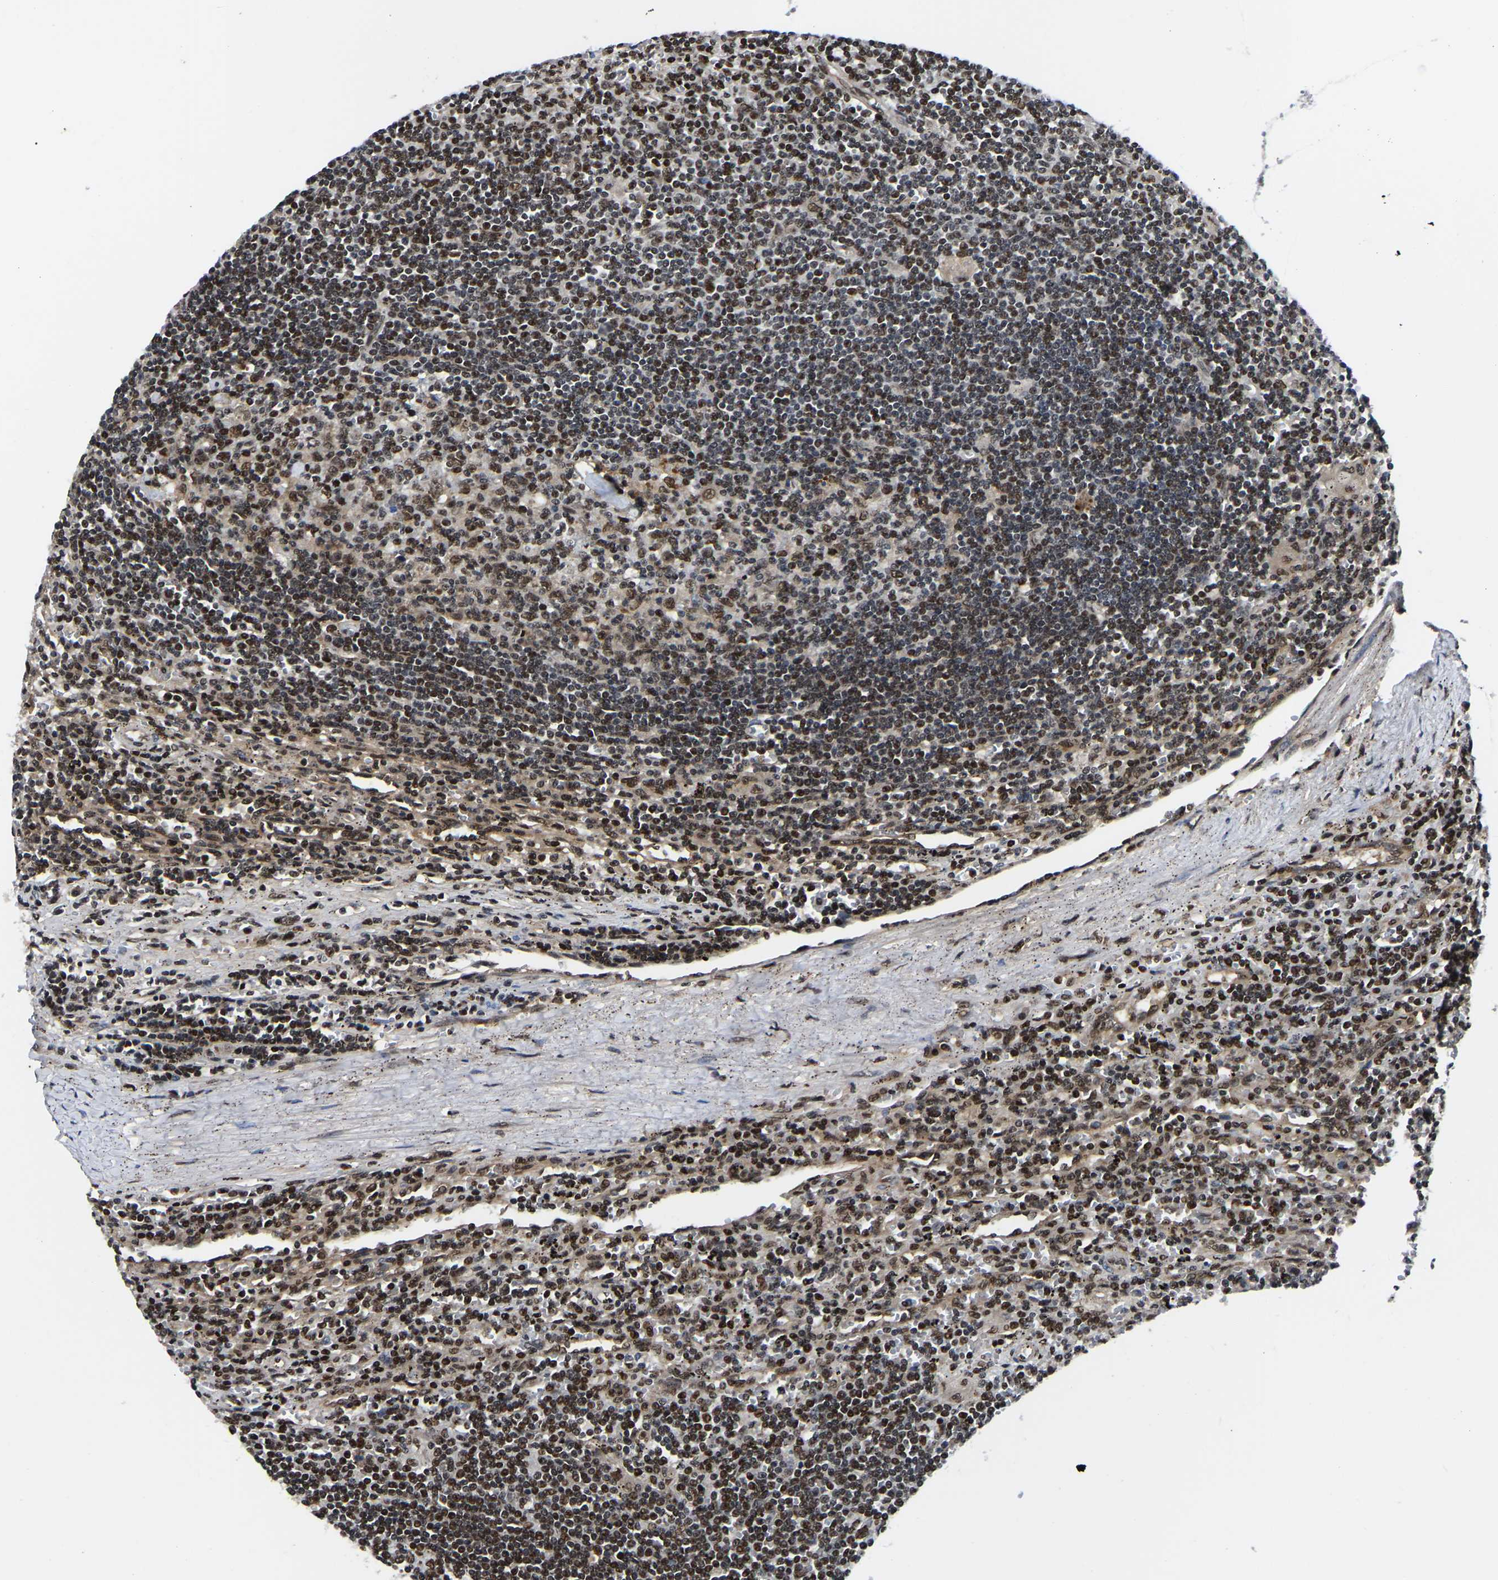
{"staining": {"intensity": "moderate", "quantity": ">75%", "location": "nuclear"}, "tissue": "lymphoma", "cell_type": "Tumor cells", "image_type": "cancer", "snomed": [{"axis": "morphology", "description": "Malignant lymphoma, non-Hodgkin's type, Low grade"}, {"axis": "topography", "description": "Spleen"}], "caption": "Approximately >75% of tumor cells in human lymphoma display moderate nuclear protein staining as visualized by brown immunohistochemical staining.", "gene": "TRIM35", "patient": {"sex": "male", "age": 76}}